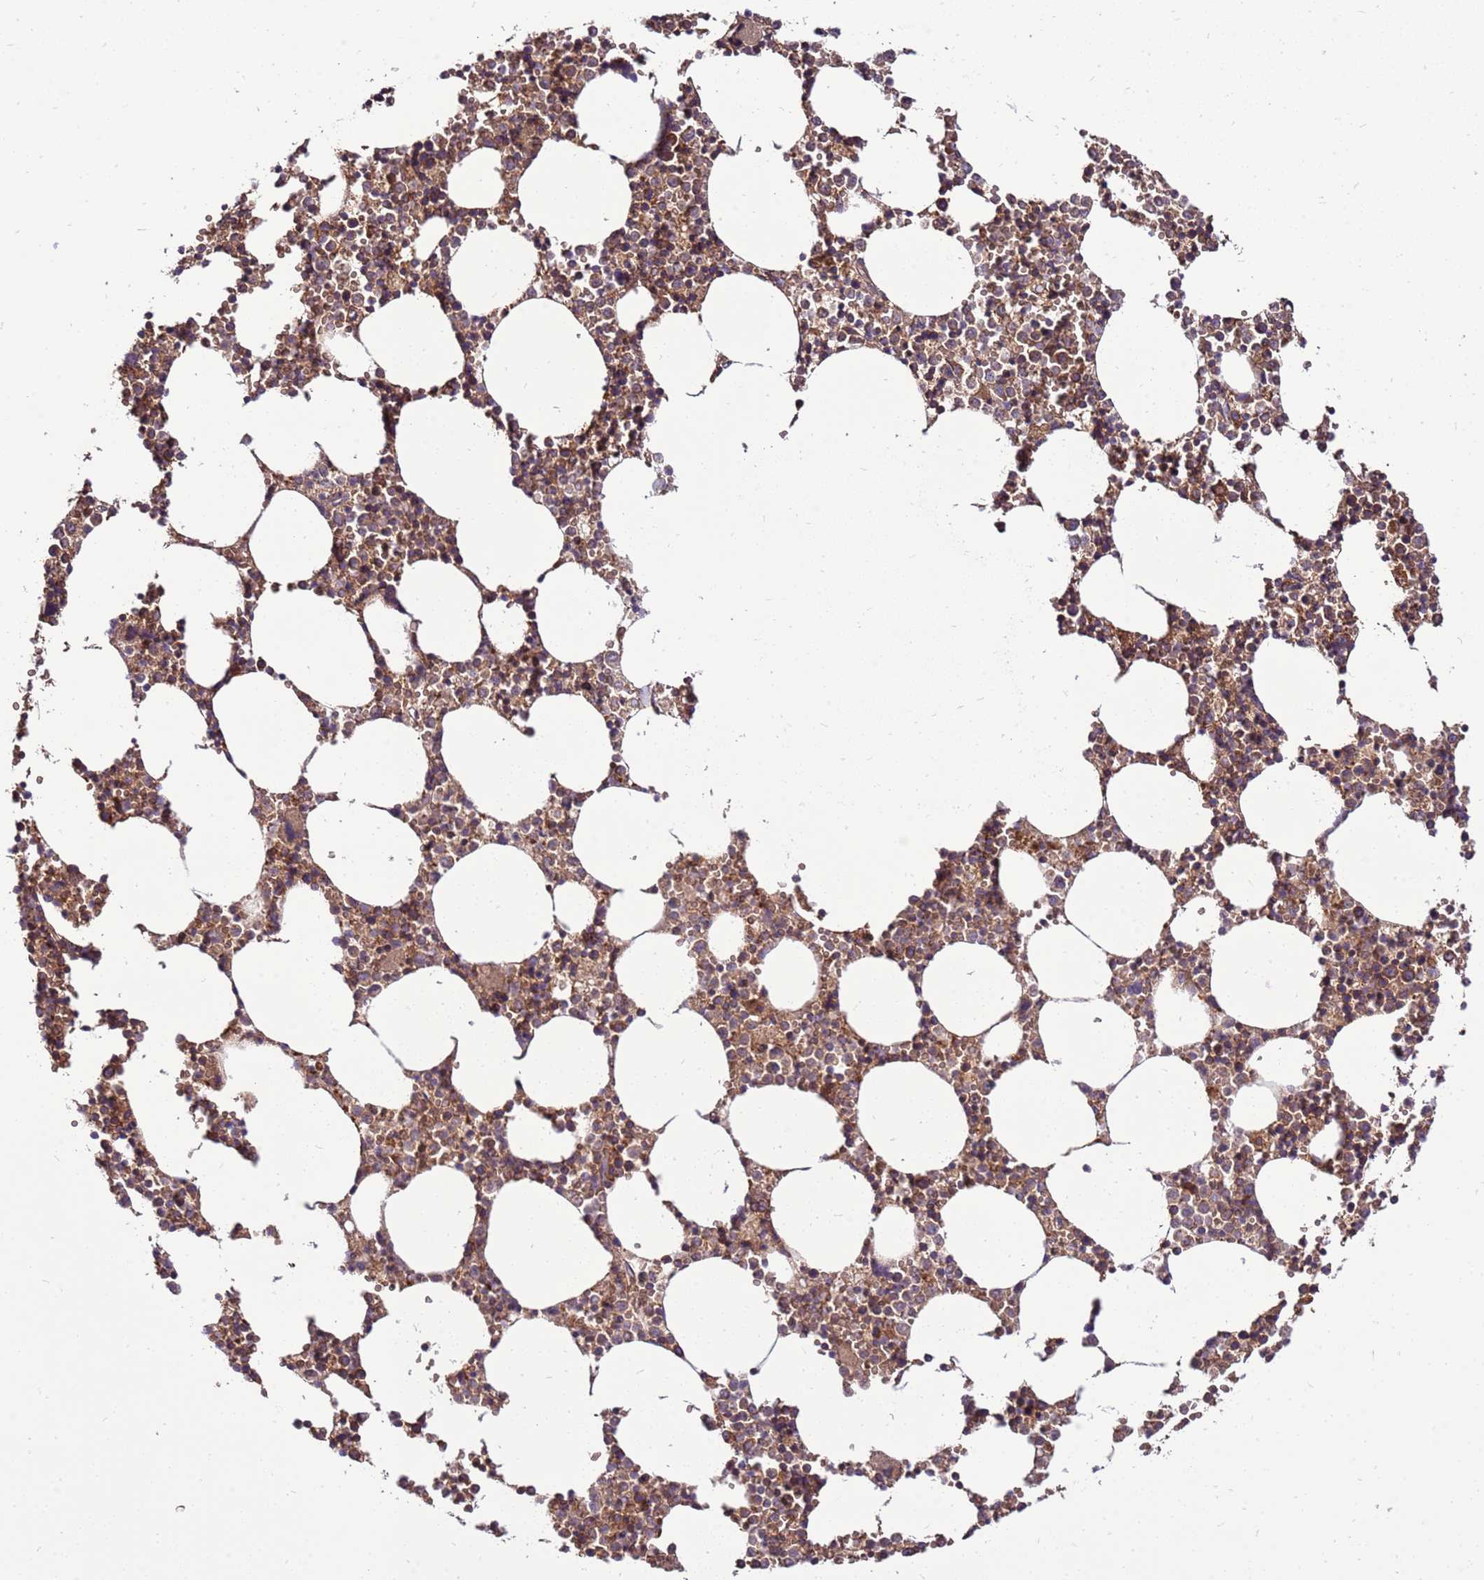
{"staining": {"intensity": "moderate", "quantity": ">75%", "location": "cytoplasmic/membranous"}, "tissue": "bone marrow", "cell_type": "Hematopoietic cells", "image_type": "normal", "snomed": [{"axis": "morphology", "description": "Normal tissue, NOS"}, {"axis": "topography", "description": "Bone marrow"}], "caption": "Hematopoietic cells demonstrate medium levels of moderate cytoplasmic/membranous positivity in about >75% of cells in normal bone marrow.", "gene": "SLC44A5", "patient": {"sex": "female", "age": 64}}